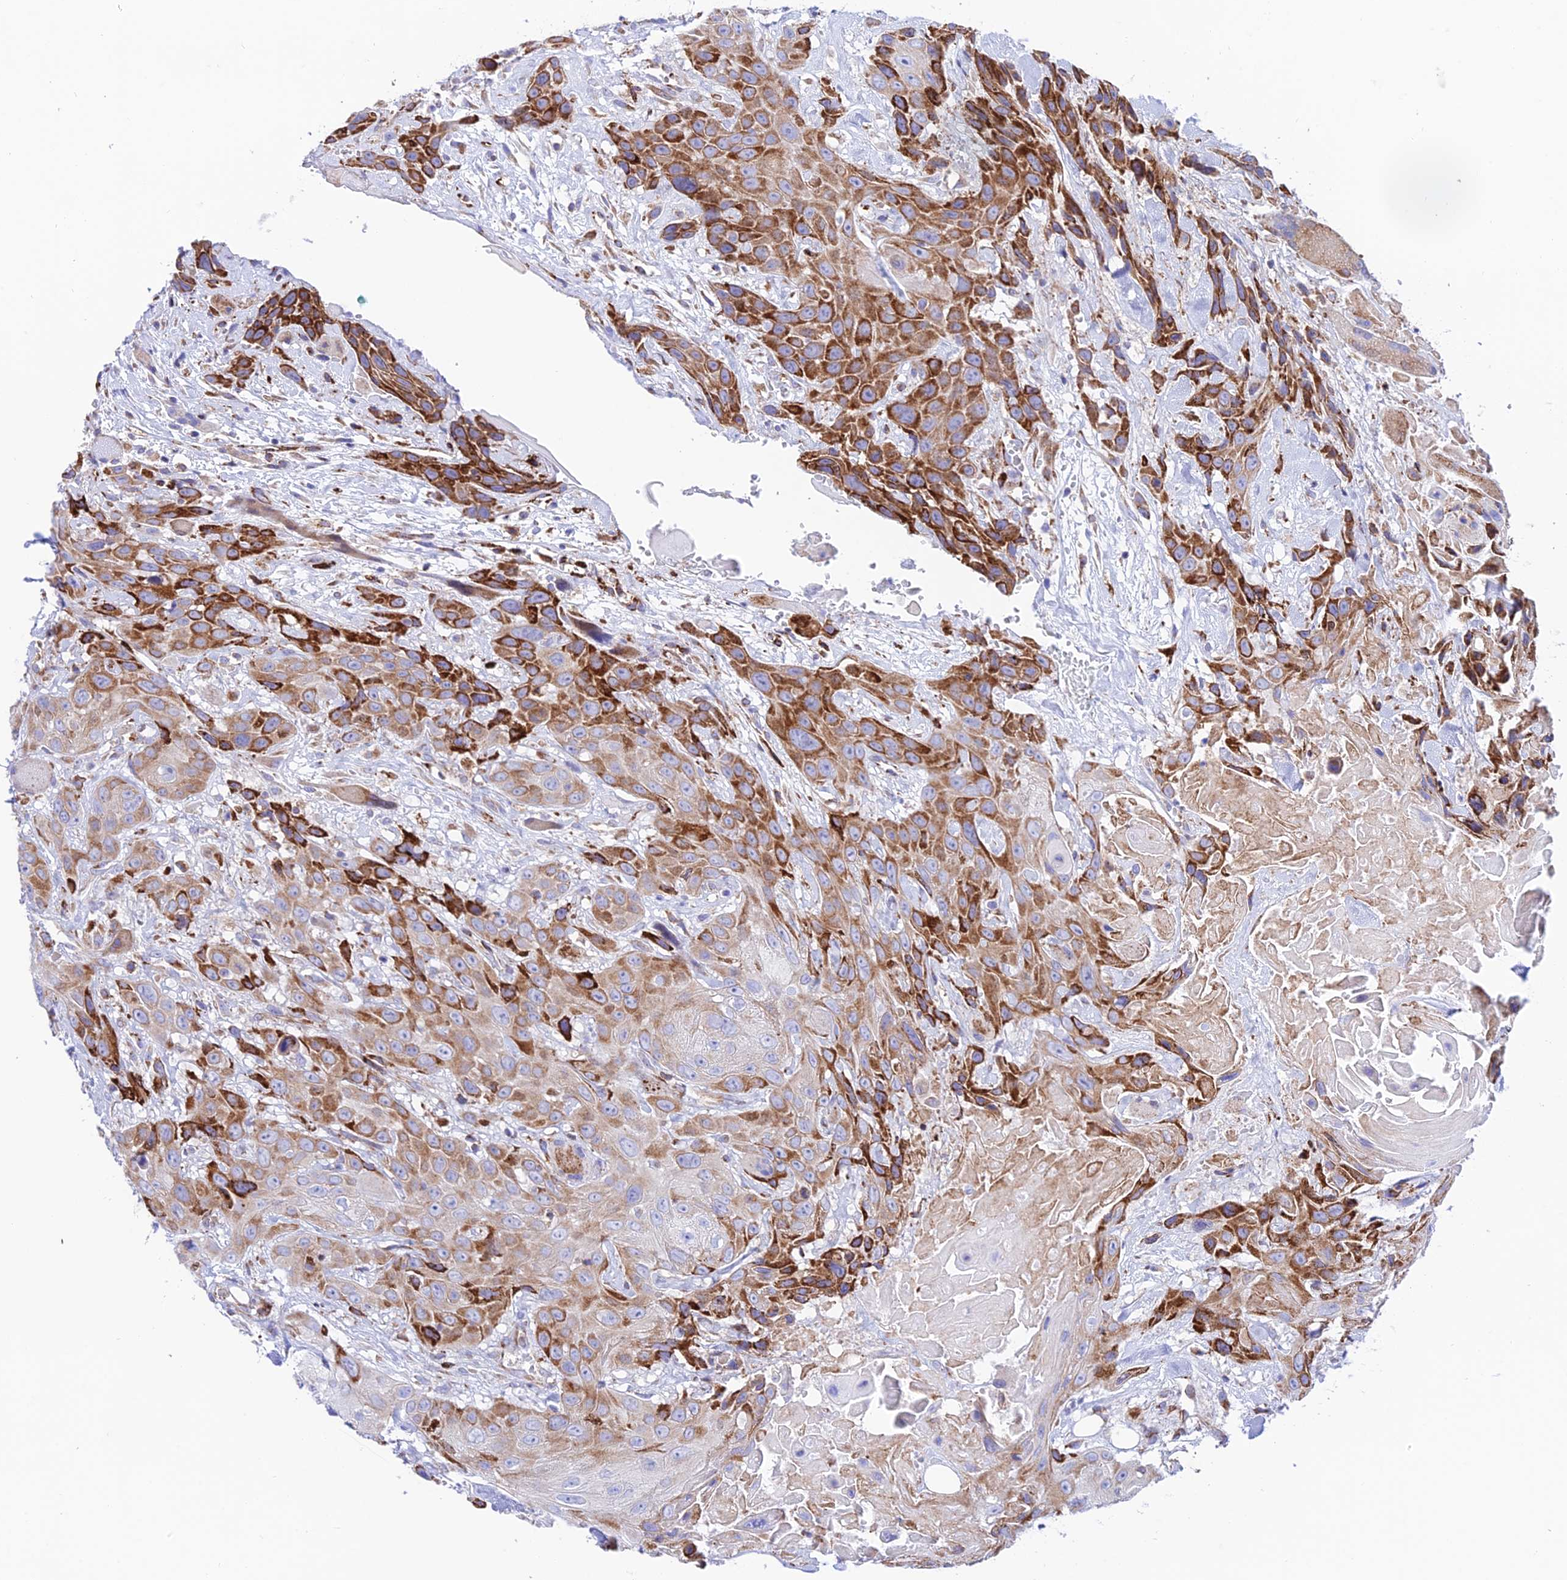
{"staining": {"intensity": "strong", "quantity": "25%-75%", "location": "cytoplasmic/membranous"}, "tissue": "head and neck cancer", "cell_type": "Tumor cells", "image_type": "cancer", "snomed": [{"axis": "morphology", "description": "Squamous cell carcinoma, NOS"}, {"axis": "topography", "description": "Head-Neck"}], "caption": "The image reveals immunohistochemical staining of head and neck cancer. There is strong cytoplasmic/membranous staining is appreciated in about 25%-75% of tumor cells.", "gene": "TUBGCP6", "patient": {"sex": "male", "age": 81}}